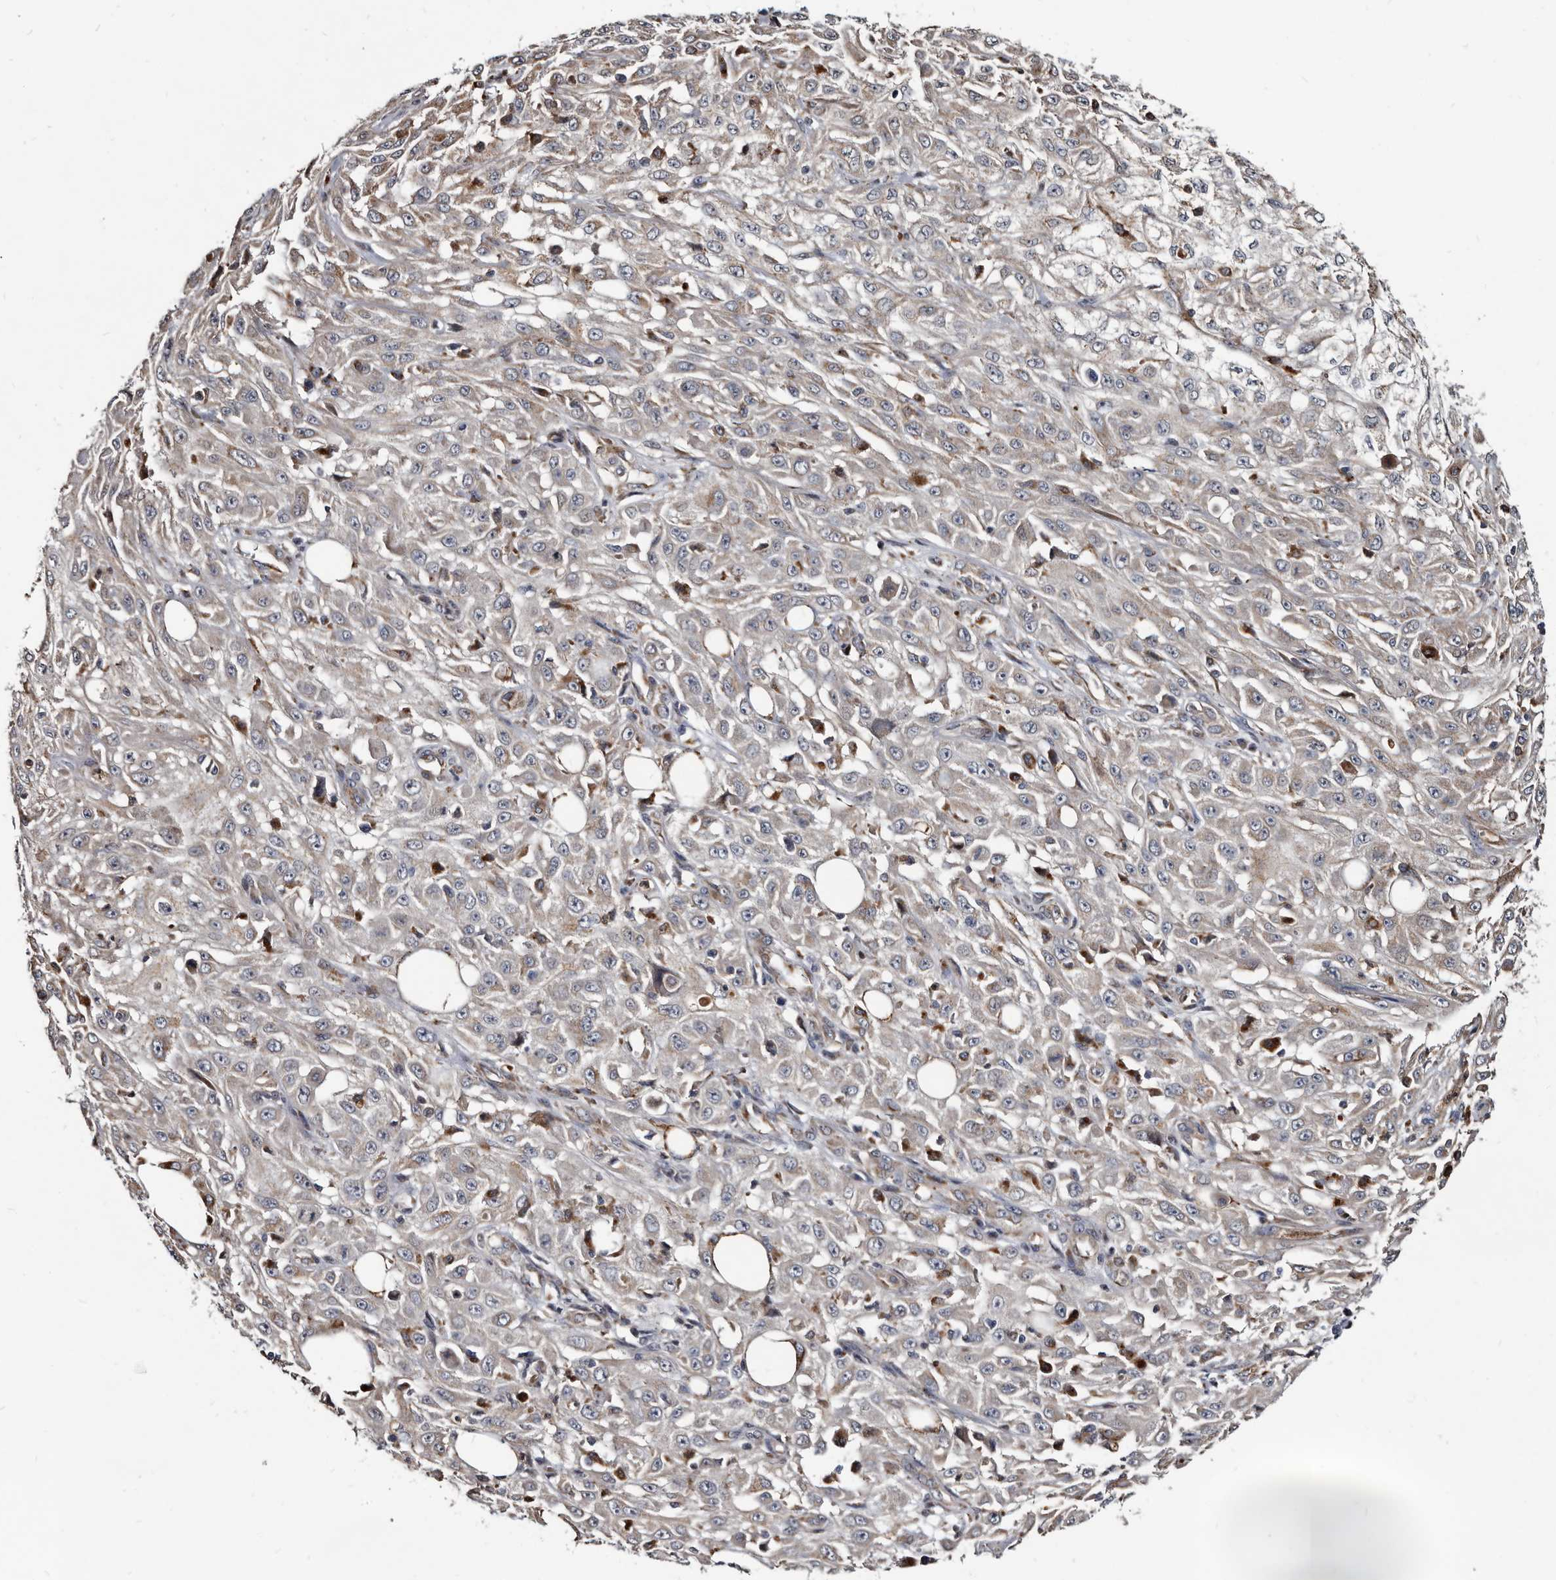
{"staining": {"intensity": "weak", "quantity": "25%-75%", "location": "cytoplasmic/membranous"}, "tissue": "skin cancer", "cell_type": "Tumor cells", "image_type": "cancer", "snomed": [{"axis": "morphology", "description": "Squamous cell carcinoma, NOS"}, {"axis": "morphology", "description": "Squamous cell carcinoma, metastatic, NOS"}, {"axis": "topography", "description": "Skin"}, {"axis": "topography", "description": "Lymph node"}], "caption": "Skin metastatic squamous cell carcinoma tissue demonstrates weak cytoplasmic/membranous positivity in about 25%-75% of tumor cells Using DAB (brown) and hematoxylin (blue) stains, captured at high magnification using brightfield microscopy.", "gene": "CTSA", "patient": {"sex": "male", "age": 75}}